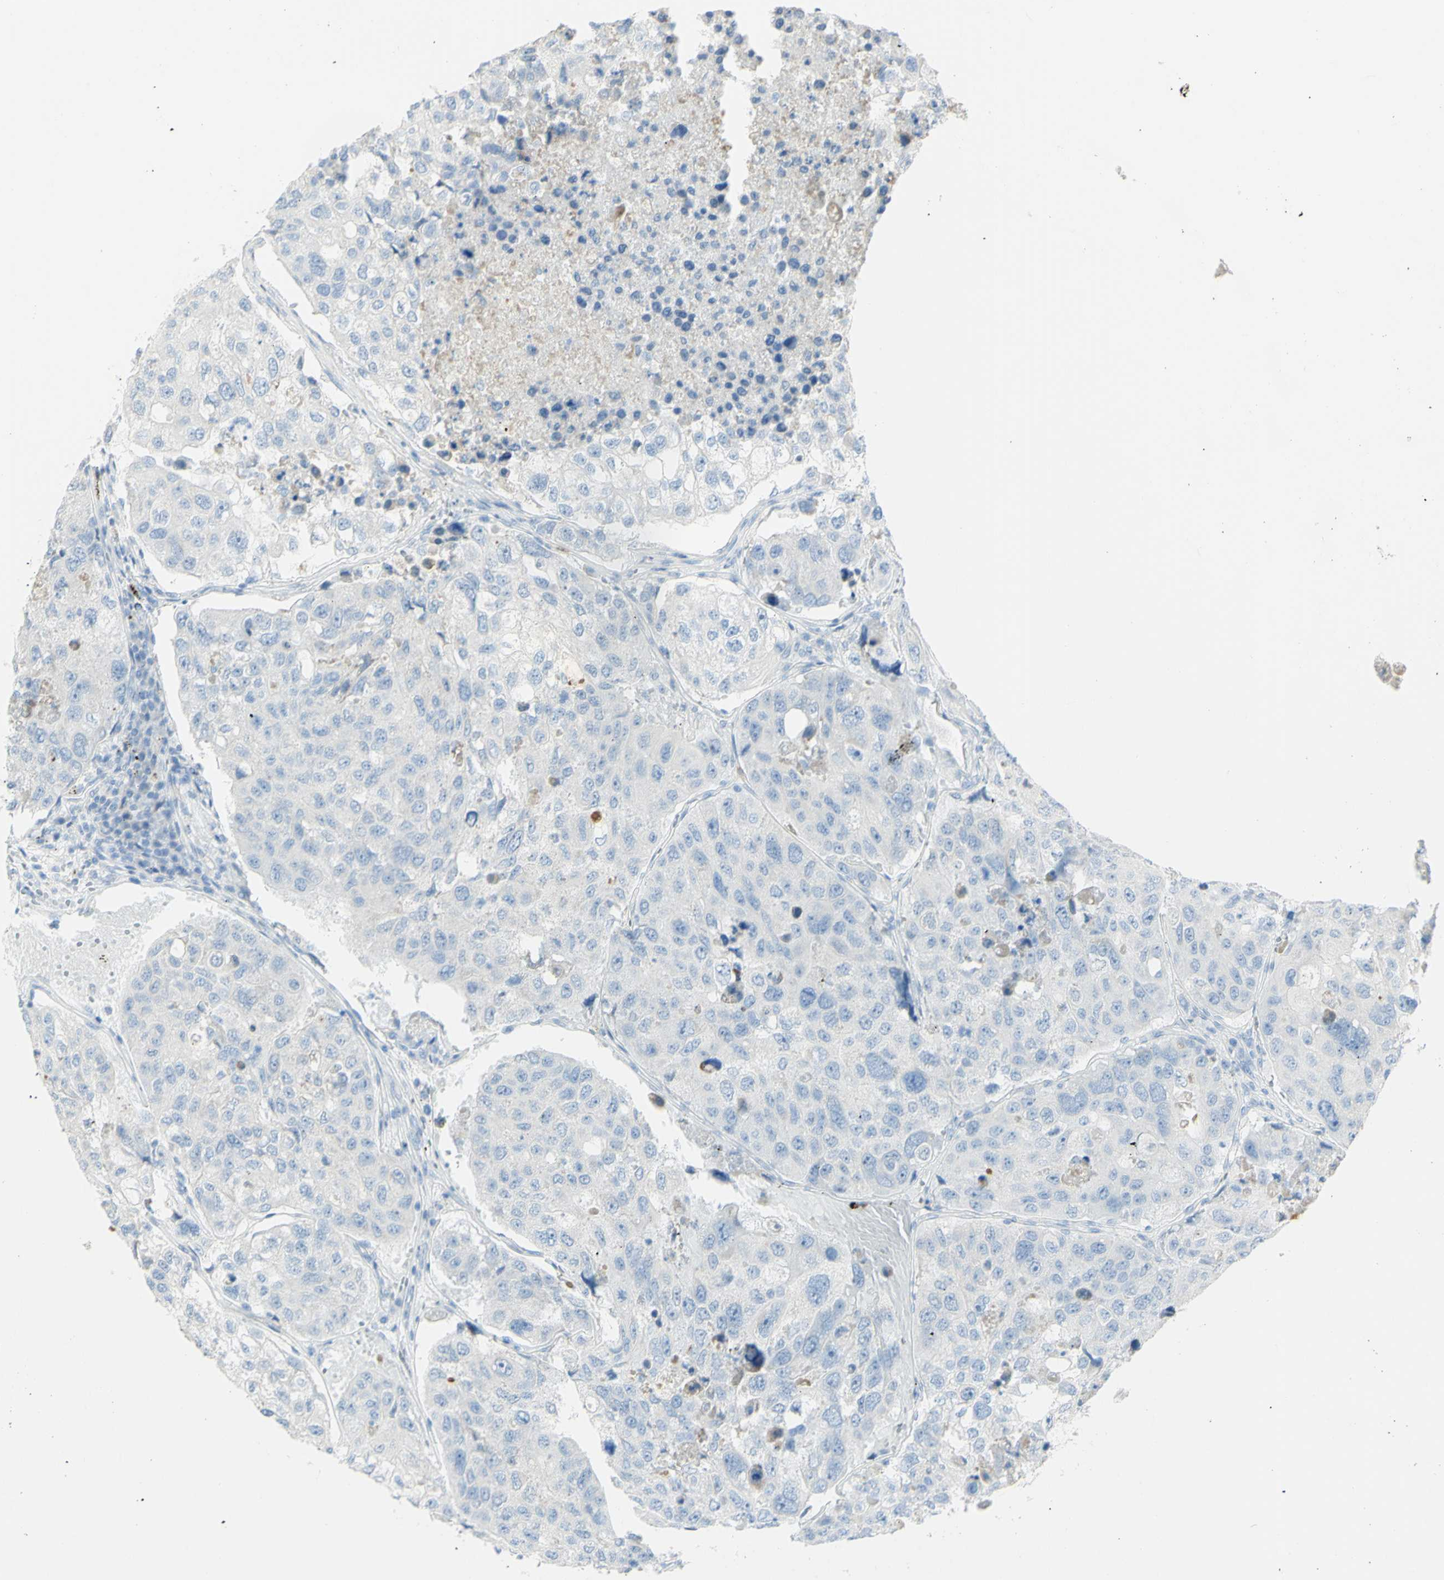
{"staining": {"intensity": "negative", "quantity": "none", "location": "none"}, "tissue": "urothelial cancer", "cell_type": "Tumor cells", "image_type": "cancer", "snomed": [{"axis": "morphology", "description": "Urothelial carcinoma, High grade"}, {"axis": "topography", "description": "Lymph node"}, {"axis": "topography", "description": "Urinary bladder"}], "caption": "Tumor cells are negative for protein expression in human urothelial cancer.", "gene": "LETM1", "patient": {"sex": "male", "age": 51}}